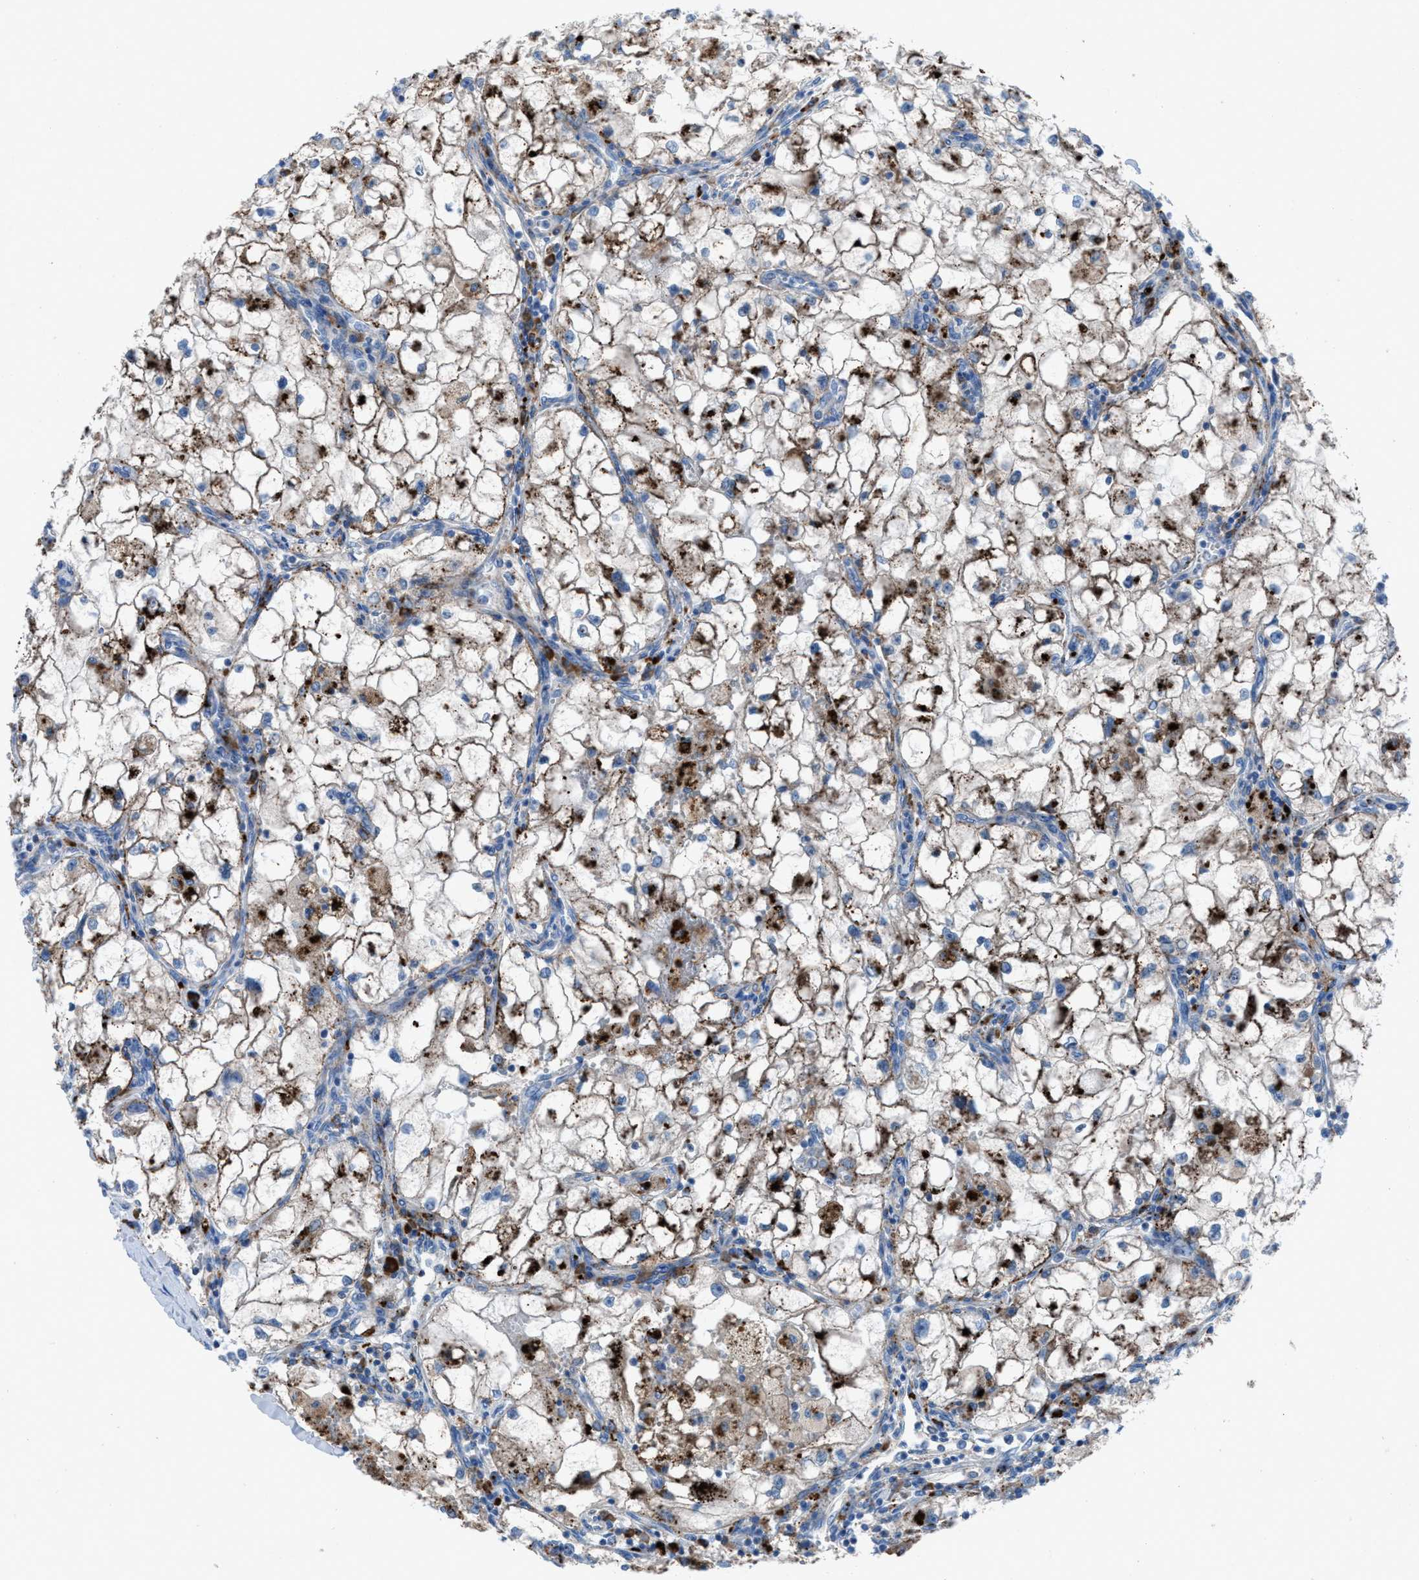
{"staining": {"intensity": "moderate", "quantity": ">75%", "location": "cytoplasmic/membranous"}, "tissue": "renal cancer", "cell_type": "Tumor cells", "image_type": "cancer", "snomed": [{"axis": "morphology", "description": "Adenocarcinoma, NOS"}, {"axis": "topography", "description": "Kidney"}], "caption": "IHC photomicrograph of neoplastic tissue: human renal adenocarcinoma stained using immunohistochemistry shows medium levels of moderate protein expression localized specifically in the cytoplasmic/membranous of tumor cells, appearing as a cytoplasmic/membranous brown color.", "gene": "CD1B", "patient": {"sex": "female", "age": 70}}